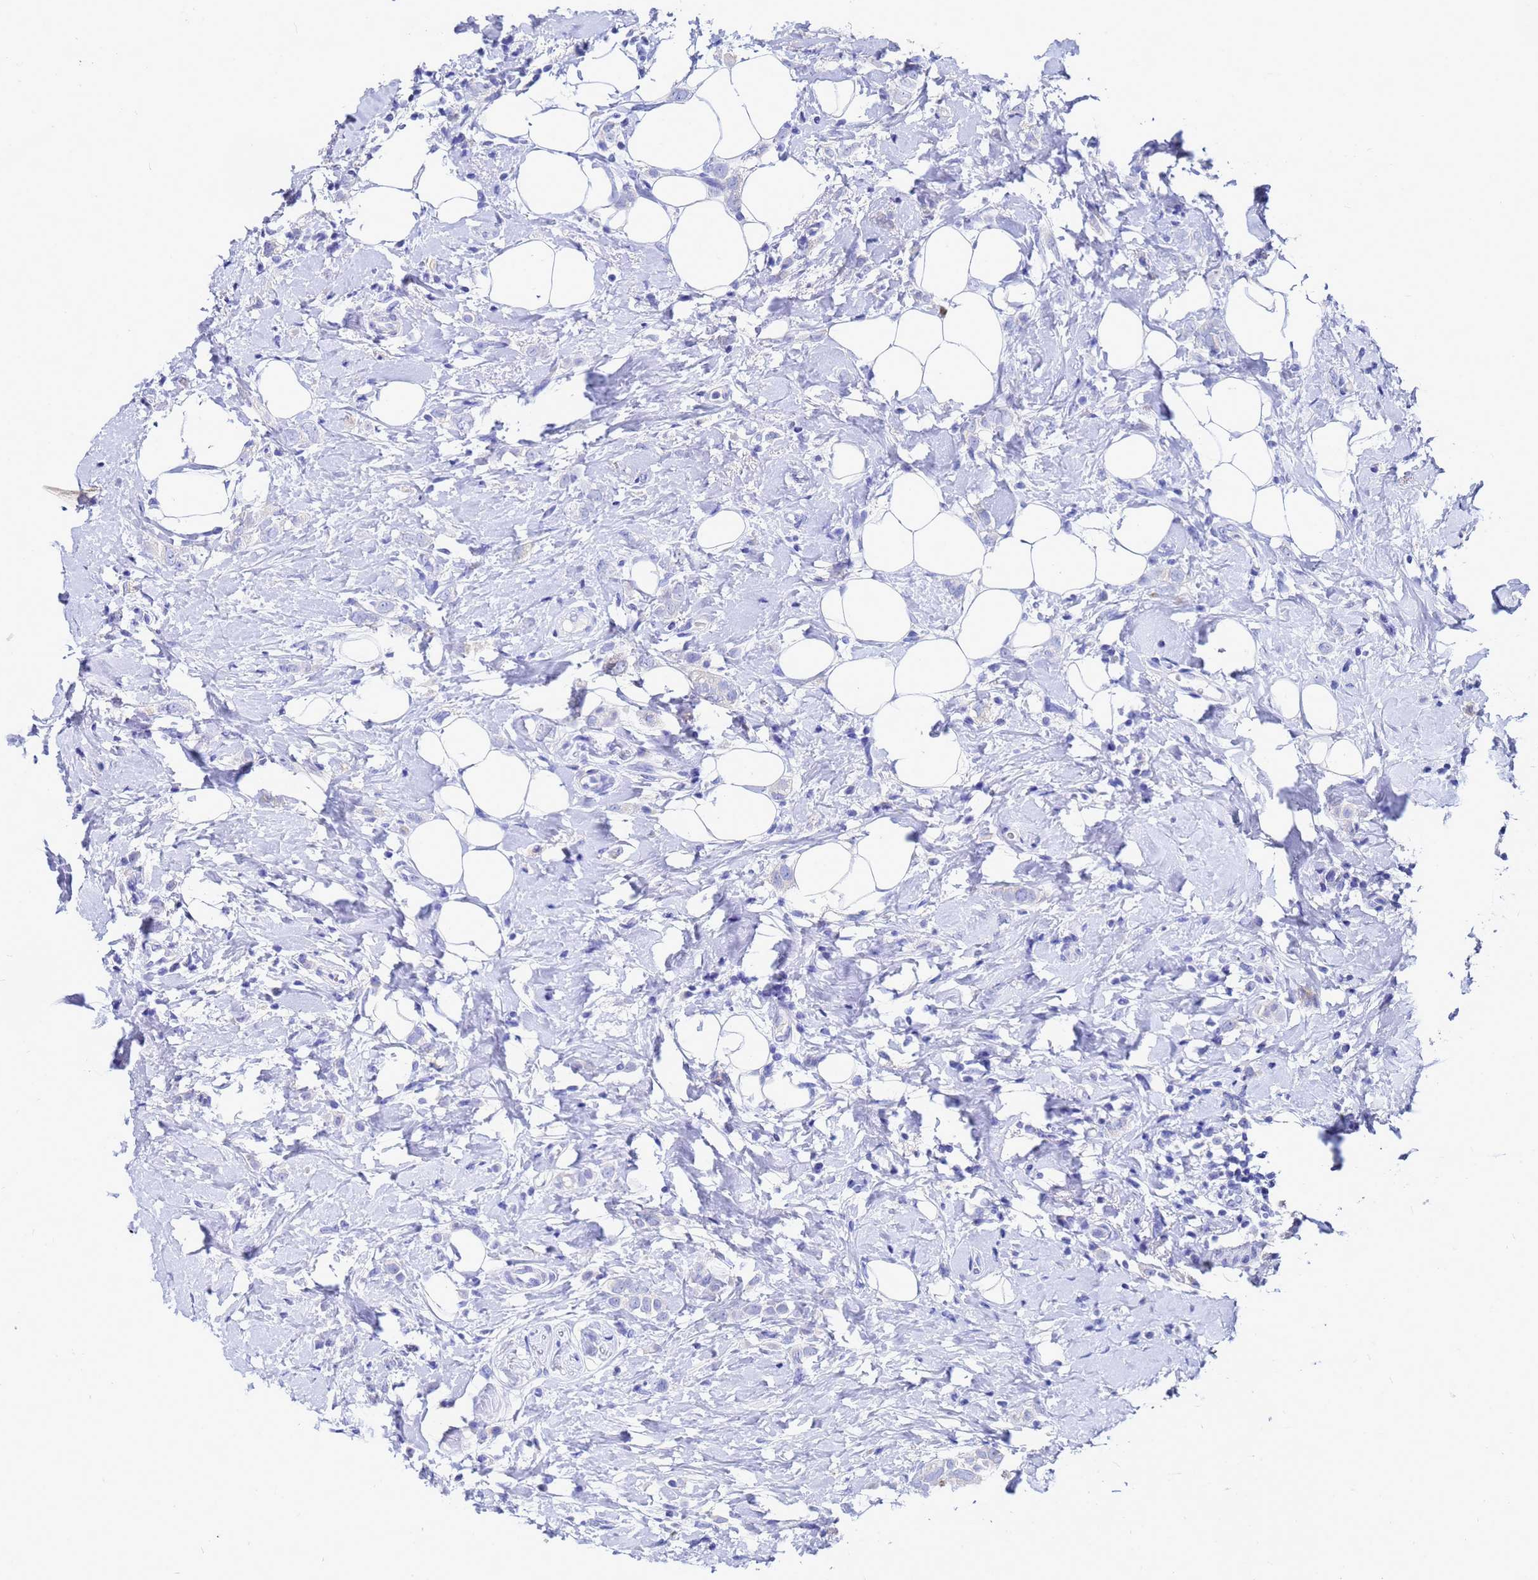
{"staining": {"intensity": "negative", "quantity": "none", "location": "none"}, "tissue": "breast cancer", "cell_type": "Tumor cells", "image_type": "cancer", "snomed": [{"axis": "morphology", "description": "Lobular carcinoma"}, {"axis": "topography", "description": "Breast"}], "caption": "Immunohistochemistry image of breast cancer stained for a protein (brown), which displays no positivity in tumor cells.", "gene": "C2orf72", "patient": {"sex": "female", "age": 47}}